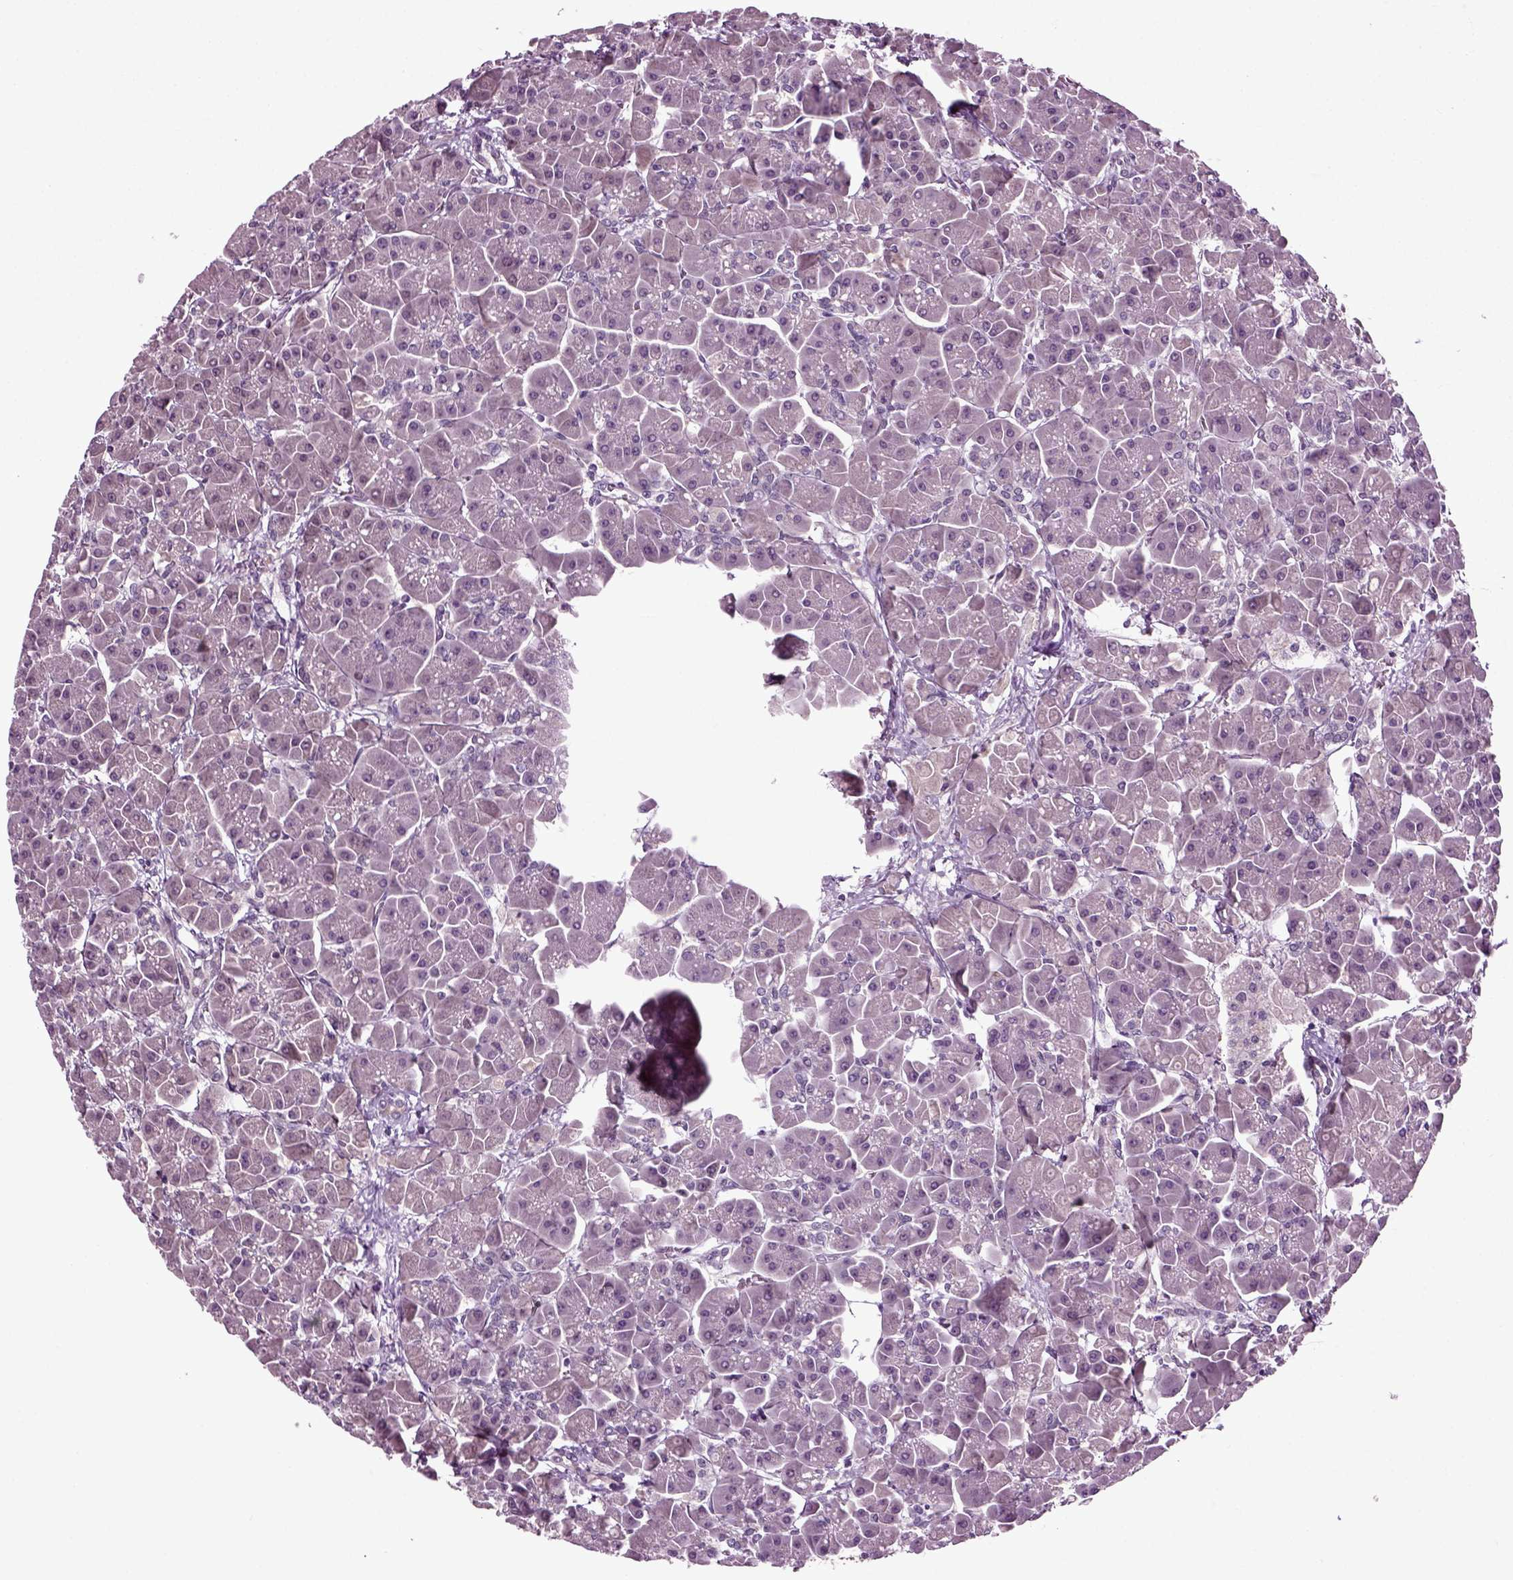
{"staining": {"intensity": "negative", "quantity": "none", "location": "none"}, "tissue": "pancreas", "cell_type": "Exocrine glandular cells", "image_type": "normal", "snomed": [{"axis": "morphology", "description": "Normal tissue, NOS"}, {"axis": "topography", "description": "Pancreas"}], "caption": "IHC micrograph of normal human pancreas stained for a protein (brown), which reveals no expression in exocrine glandular cells.", "gene": "SPATA17", "patient": {"sex": "male", "age": 70}}